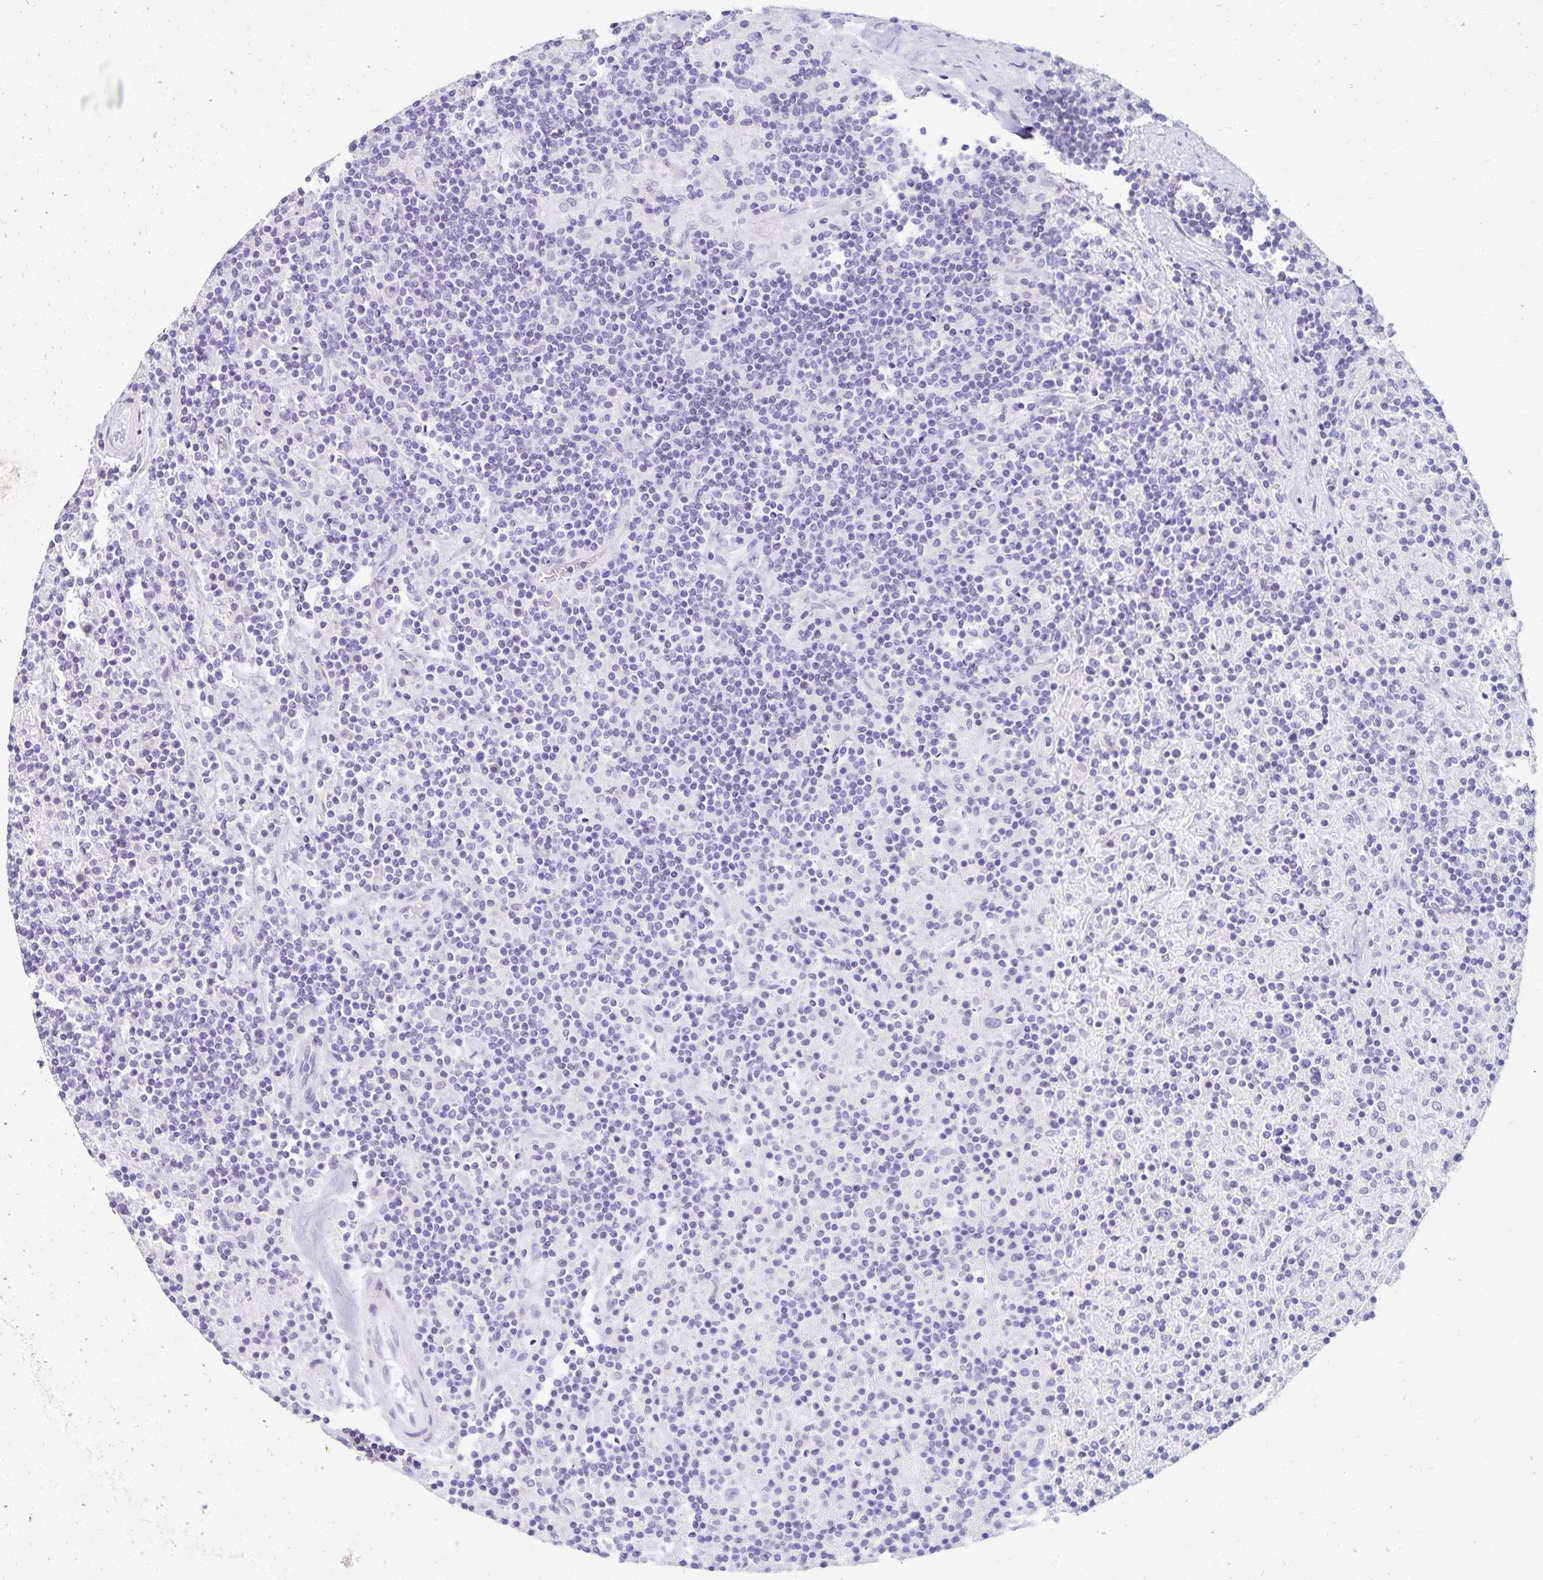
{"staining": {"intensity": "negative", "quantity": "none", "location": "none"}, "tissue": "lymphoma", "cell_type": "Tumor cells", "image_type": "cancer", "snomed": [{"axis": "morphology", "description": "Hodgkin's disease, NOS"}, {"axis": "topography", "description": "Lymph node"}], "caption": "Protein analysis of Hodgkin's disease demonstrates no significant positivity in tumor cells. The staining was performed using DAB (3,3'-diaminobenzidine) to visualize the protein expression in brown, while the nuclei were stained in blue with hematoxylin (Magnification: 20x).", "gene": "C2orf50", "patient": {"sex": "male", "age": 70}}